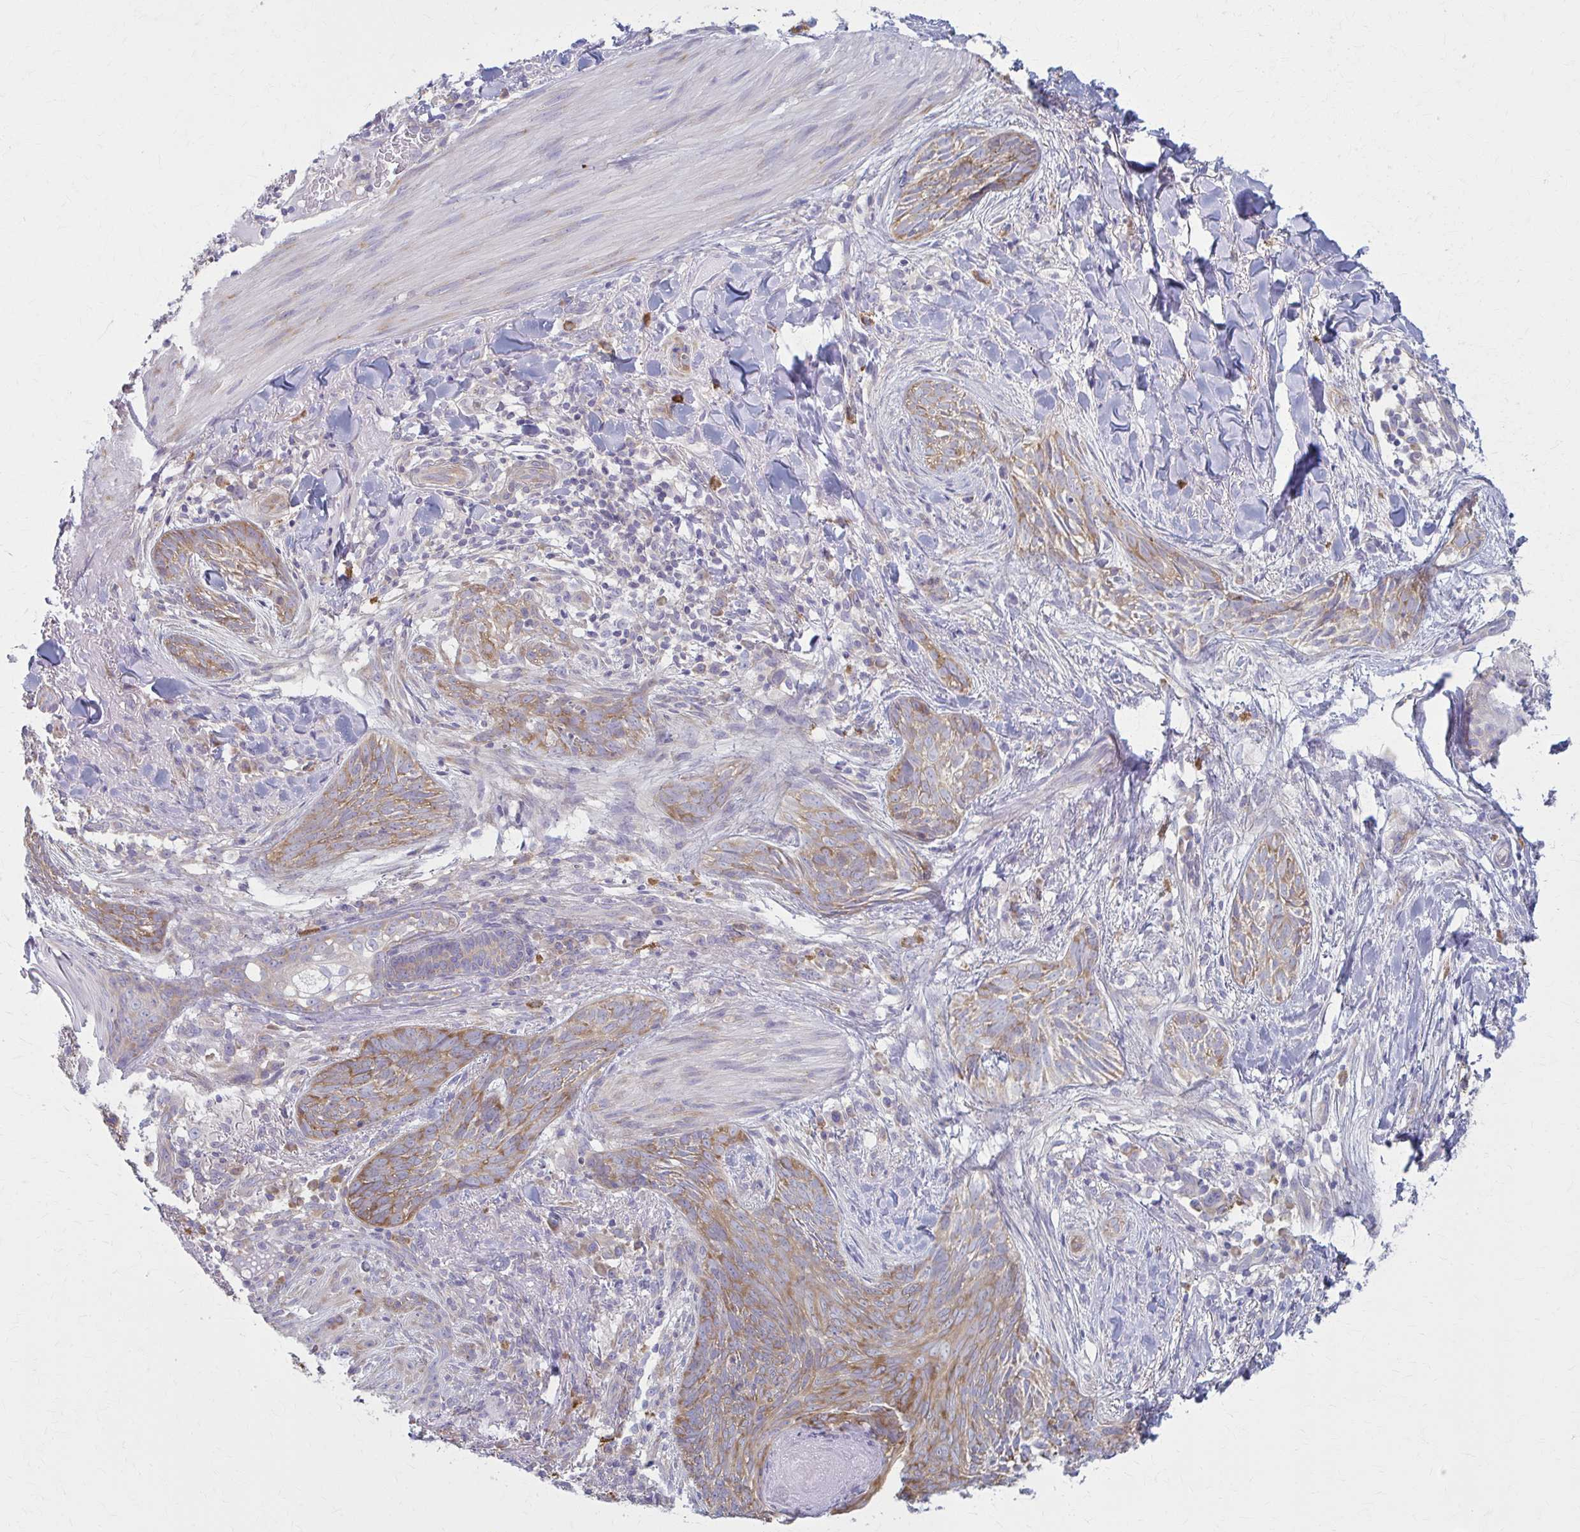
{"staining": {"intensity": "moderate", "quantity": ">75%", "location": "cytoplasmic/membranous"}, "tissue": "skin cancer", "cell_type": "Tumor cells", "image_type": "cancer", "snomed": [{"axis": "morphology", "description": "Basal cell carcinoma"}, {"axis": "topography", "description": "Skin"}], "caption": "This photomicrograph reveals IHC staining of skin cancer, with medium moderate cytoplasmic/membranous expression in approximately >75% of tumor cells.", "gene": "PRKRA", "patient": {"sex": "female", "age": 93}}